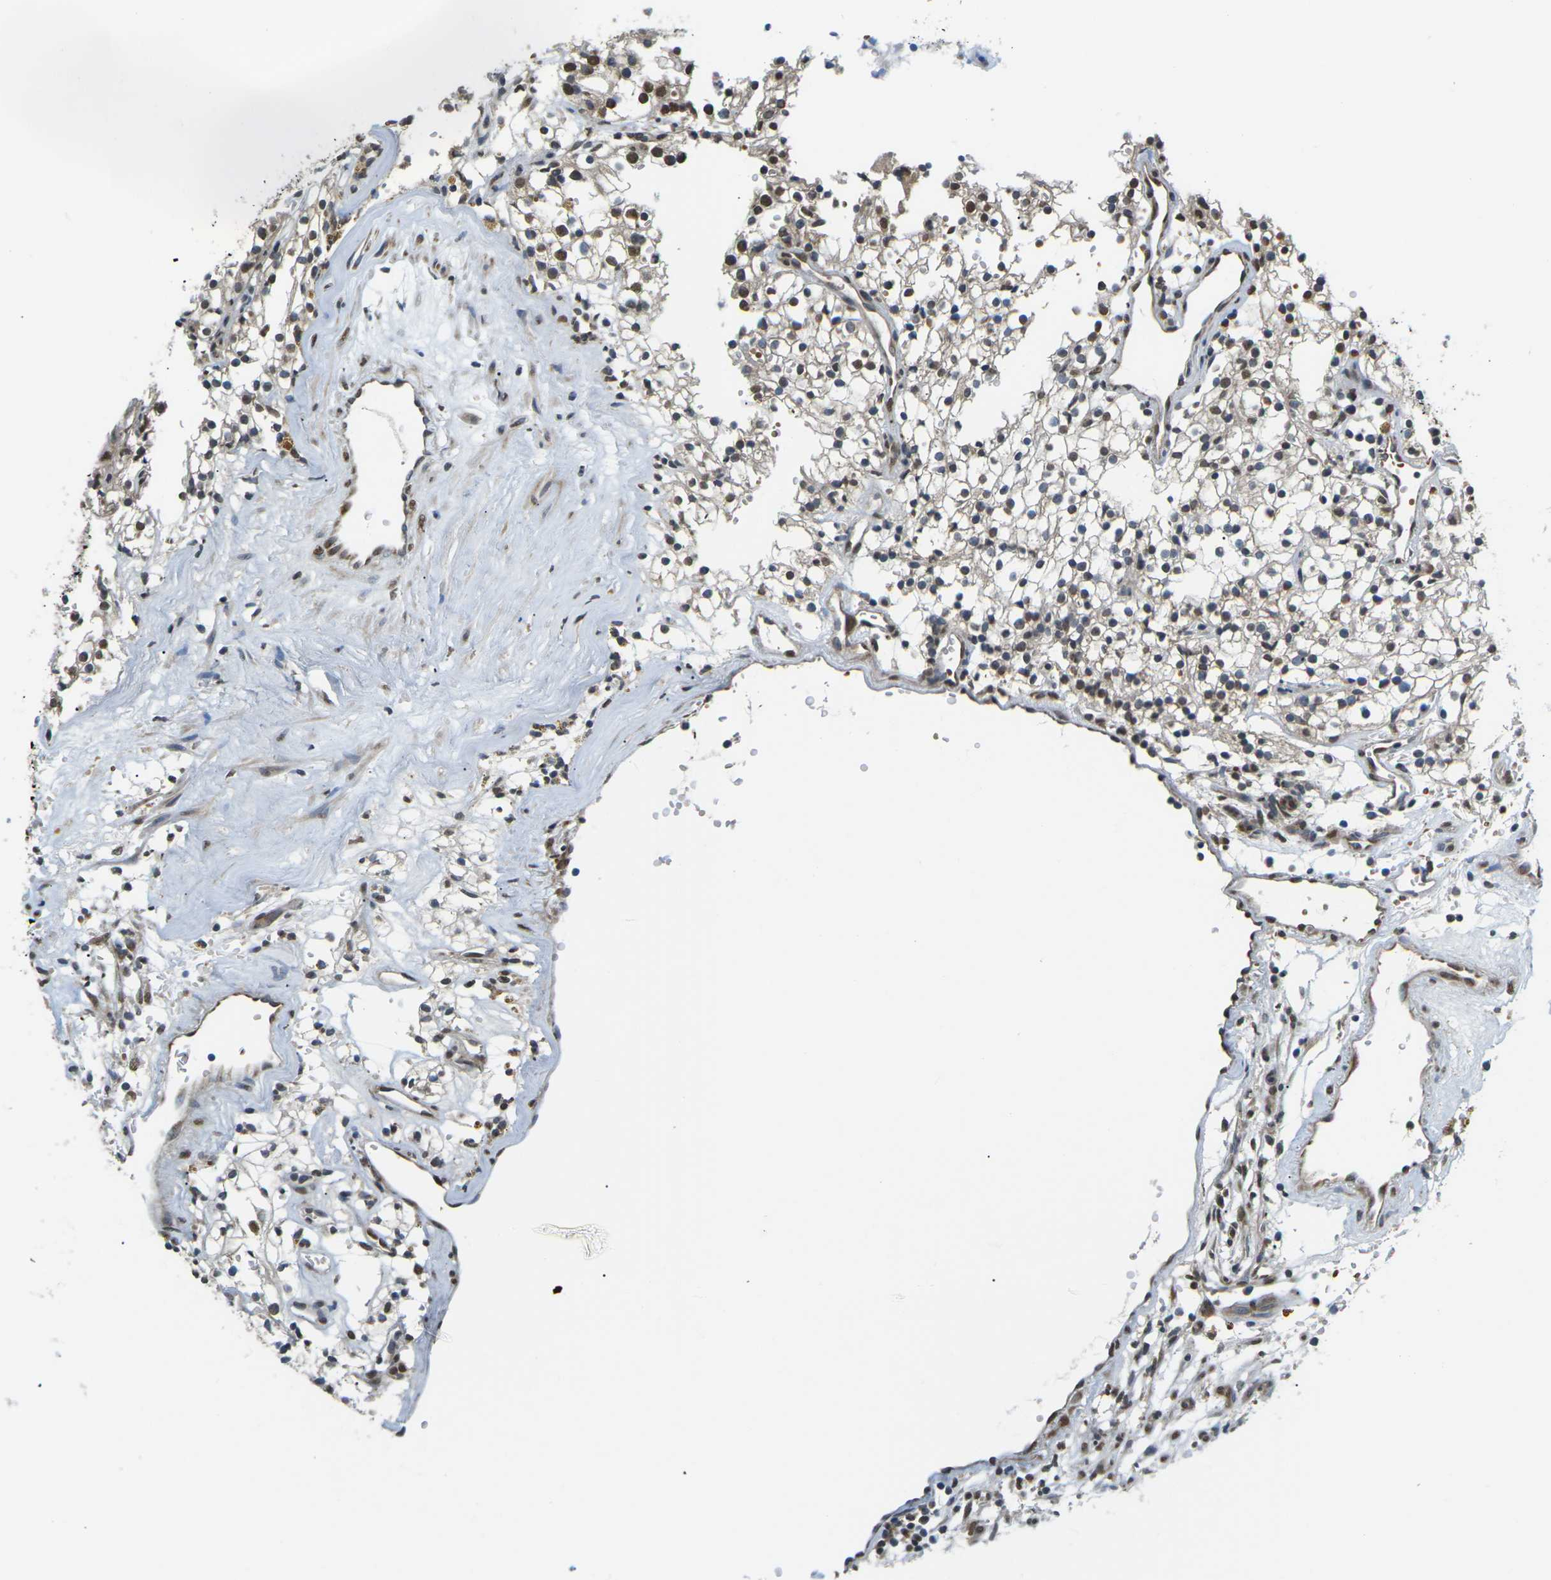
{"staining": {"intensity": "moderate", "quantity": "<25%", "location": "nuclear"}, "tissue": "renal cancer", "cell_type": "Tumor cells", "image_type": "cancer", "snomed": [{"axis": "morphology", "description": "Adenocarcinoma, NOS"}, {"axis": "topography", "description": "Kidney"}], "caption": "A photomicrograph showing moderate nuclear staining in about <25% of tumor cells in renal cancer (adenocarcinoma), as visualized by brown immunohistochemical staining.", "gene": "ERBB4", "patient": {"sex": "male", "age": 59}}